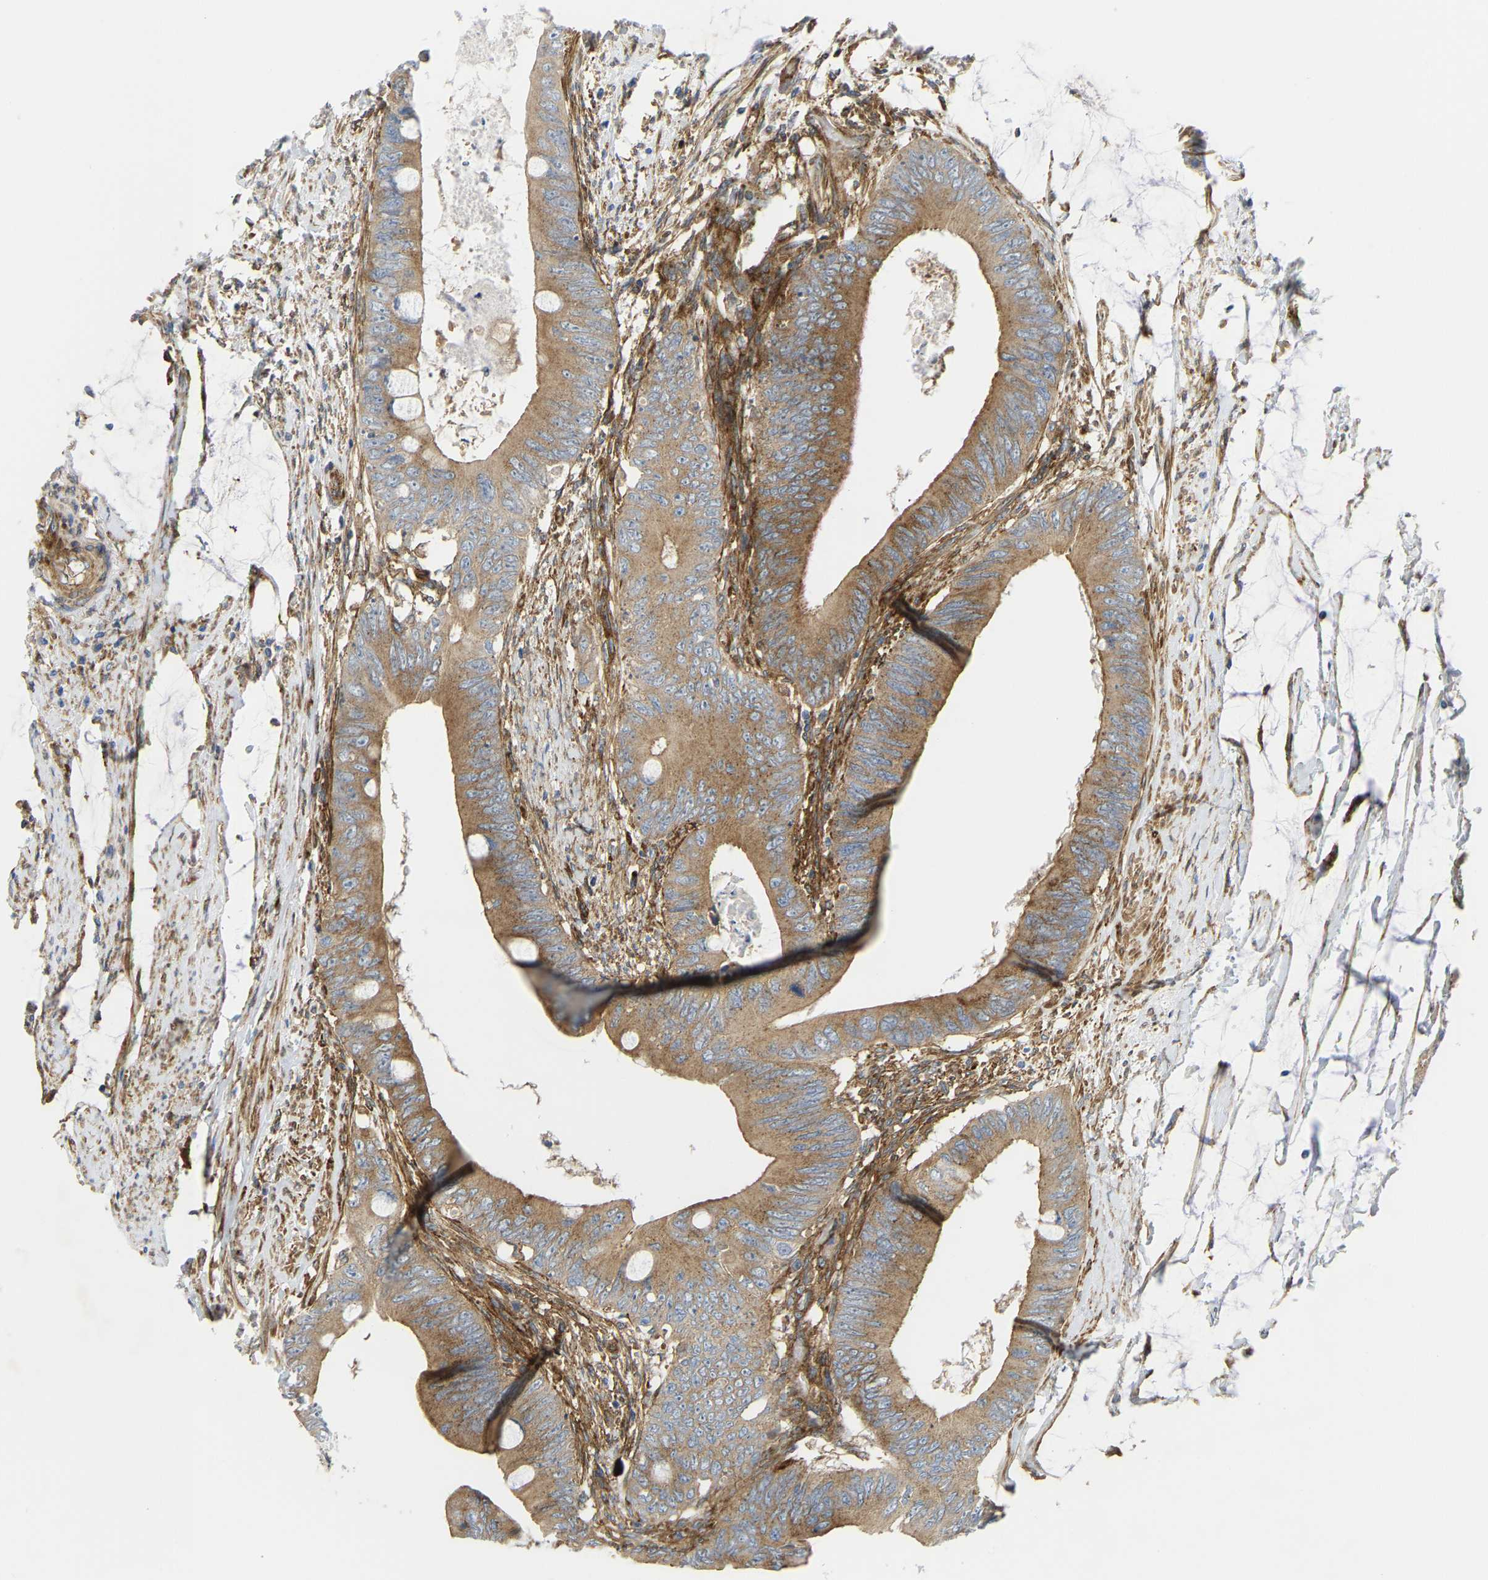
{"staining": {"intensity": "moderate", "quantity": ">75%", "location": "cytoplasmic/membranous"}, "tissue": "colorectal cancer", "cell_type": "Tumor cells", "image_type": "cancer", "snomed": [{"axis": "morphology", "description": "Adenocarcinoma, NOS"}, {"axis": "topography", "description": "Rectum"}], "caption": "Immunohistochemical staining of colorectal cancer (adenocarcinoma) demonstrates moderate cytoplasmic/membranous protein positivity in approximately >75% of tumor cells.", "gene": "PICALM", "patient": {"sex": "female", "age": 77}}